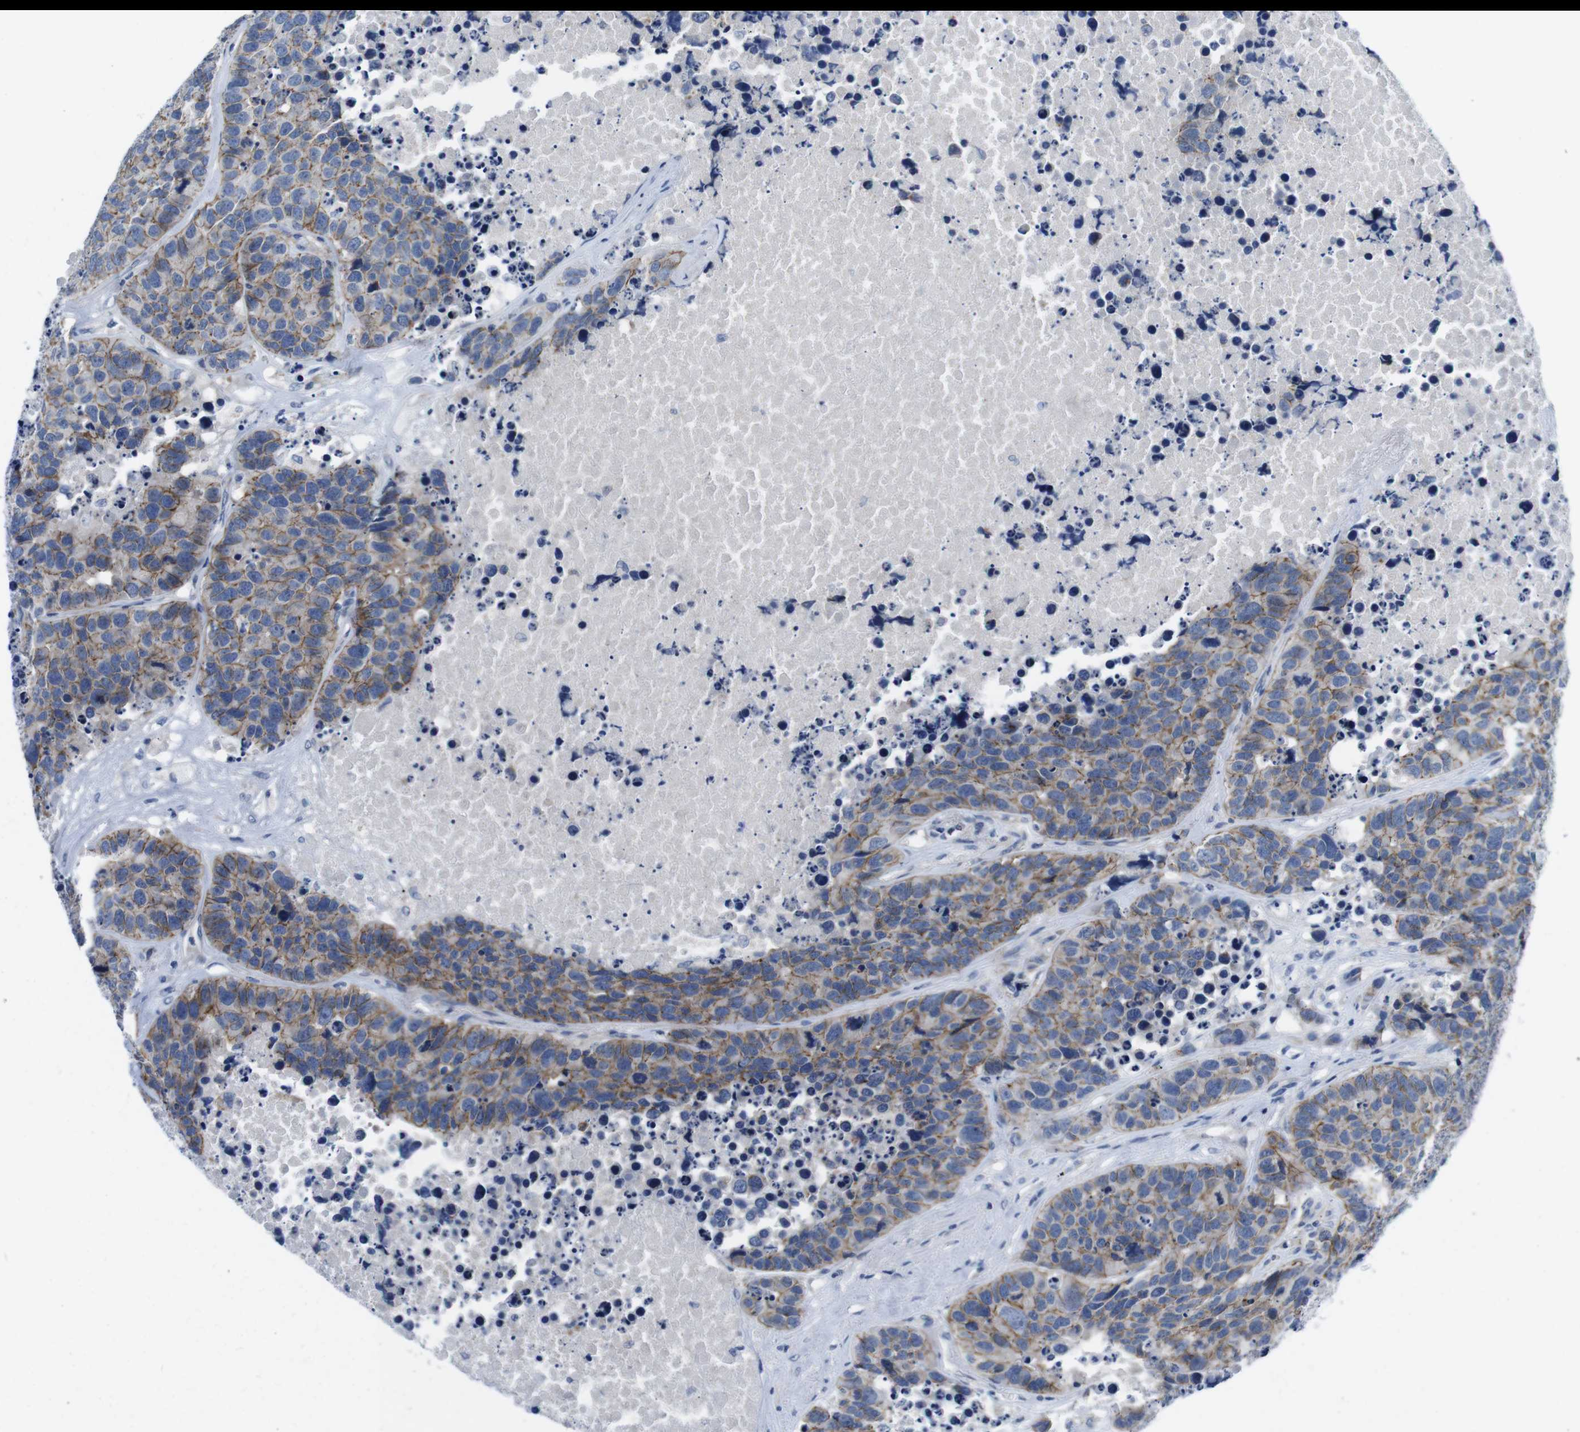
{"staining": {"intensity": "moderate", "quantity": ">75%", "location": "cytoplasmic/membranous"}, "tissue": "carcinoid", "cell_type": "Tumor cells", "image_type": "cancer", "snomed": [{"axis": "morphology", "description": "Carcinoid, malignant, NOS"}, {"axis": "topography", "description": "Lung"}], "caption": "High-power microscopy captured an IHC micrograph of carcinoid, revealing moderate cytoplasmic/membranous expression in approximately >75% of tumor cells.", "gene": "SCRIB", "patient": {"sex": "male", "age": 60}}